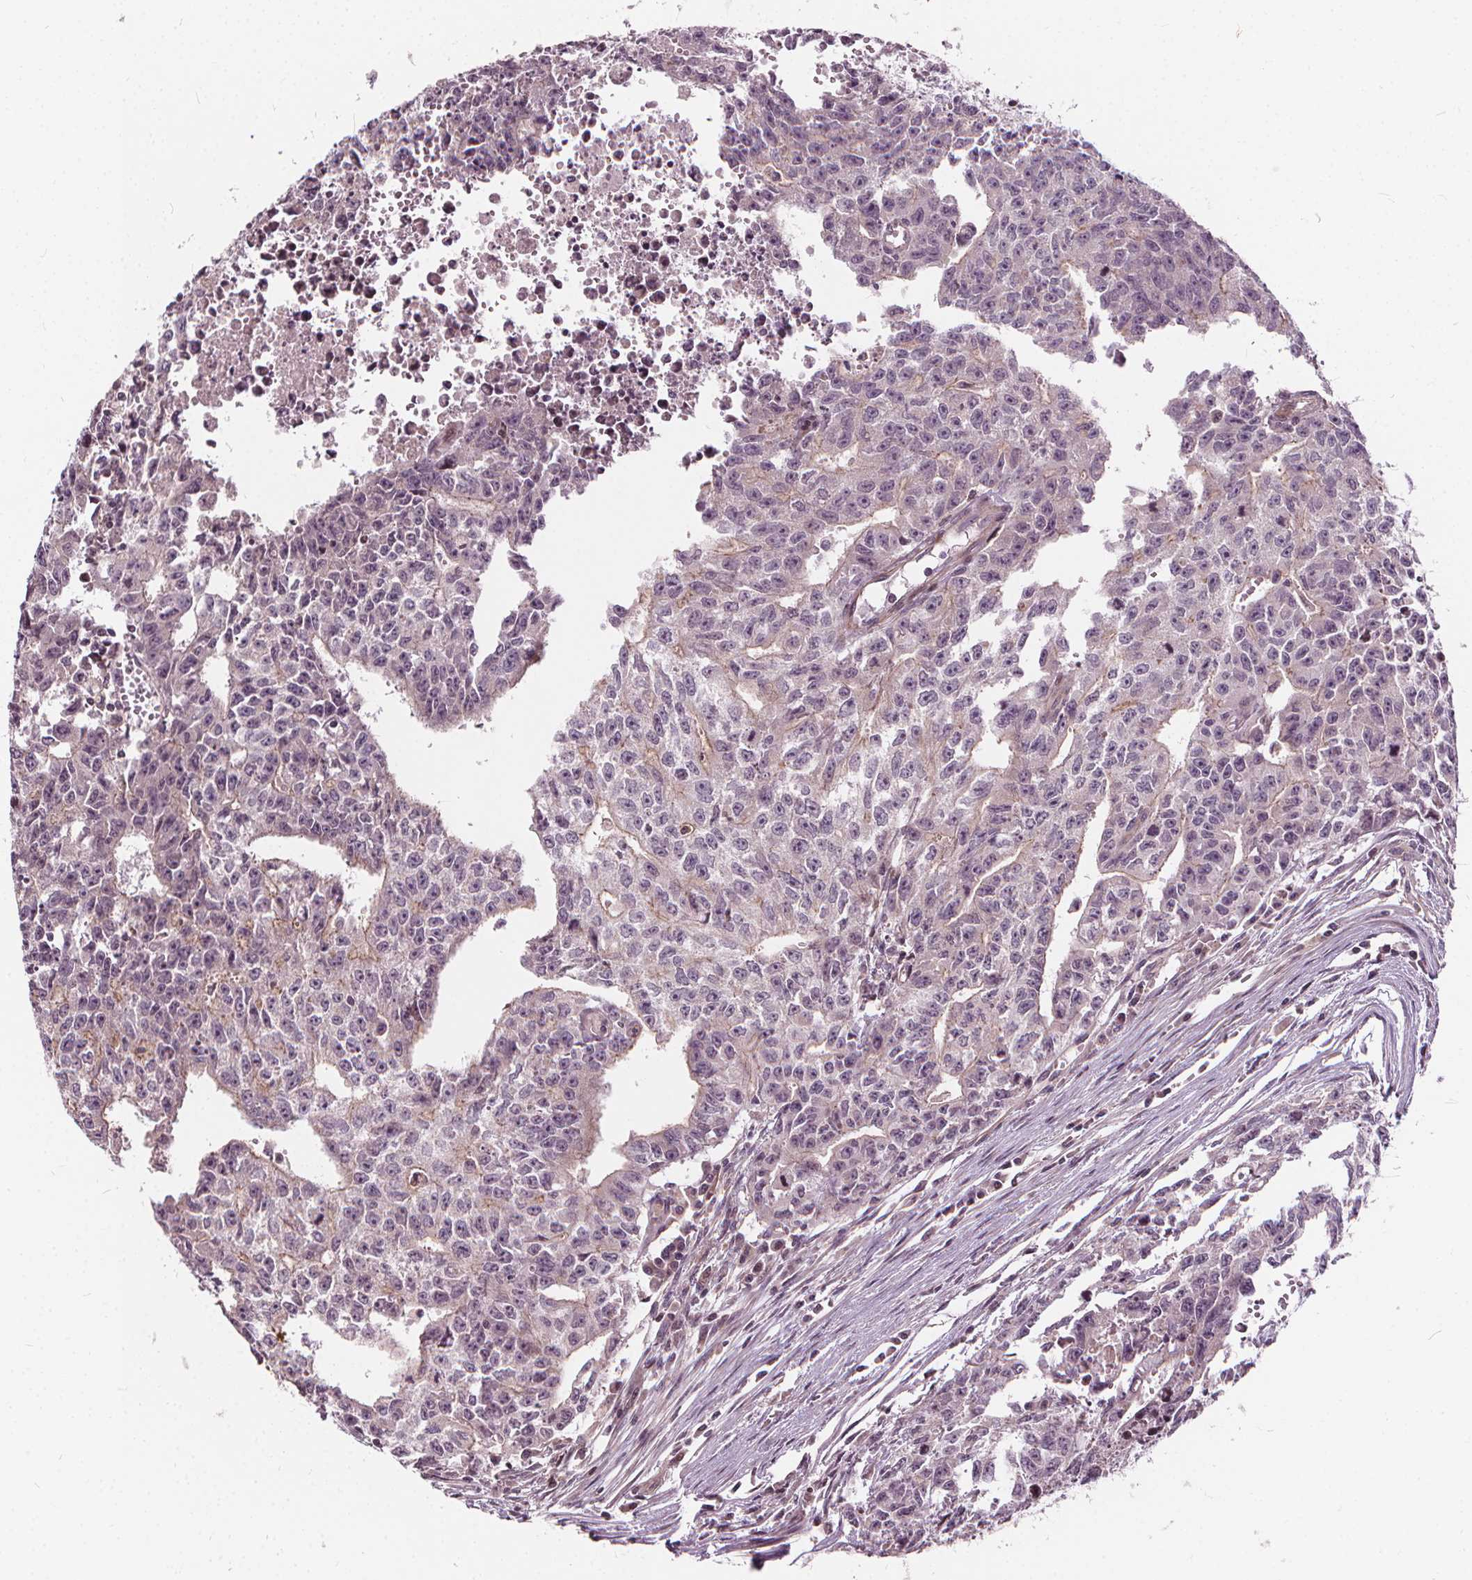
{"staining": {"intensity": "negative", "quantity": "none", "location": "none"}, "tissue": "testis cancer", "cell_type": "Tumor cells", "image_type": "cancer", "snomed": [{"axis": "morphology", "description": "Carcinoma, Embryonal, NOS"}, {"axis": "morphology", "description": "Teratoma, malignant, NOS"}, {"axis": "topography", "description": "Testis"}], "caption": "Testis cancer (embryonal carcinoma) stained for a protein using immunohistochemistry exhibits no staining tumor cells.", "gene": "INPP5E", "patient": {"sex": "male", "age": 24}}